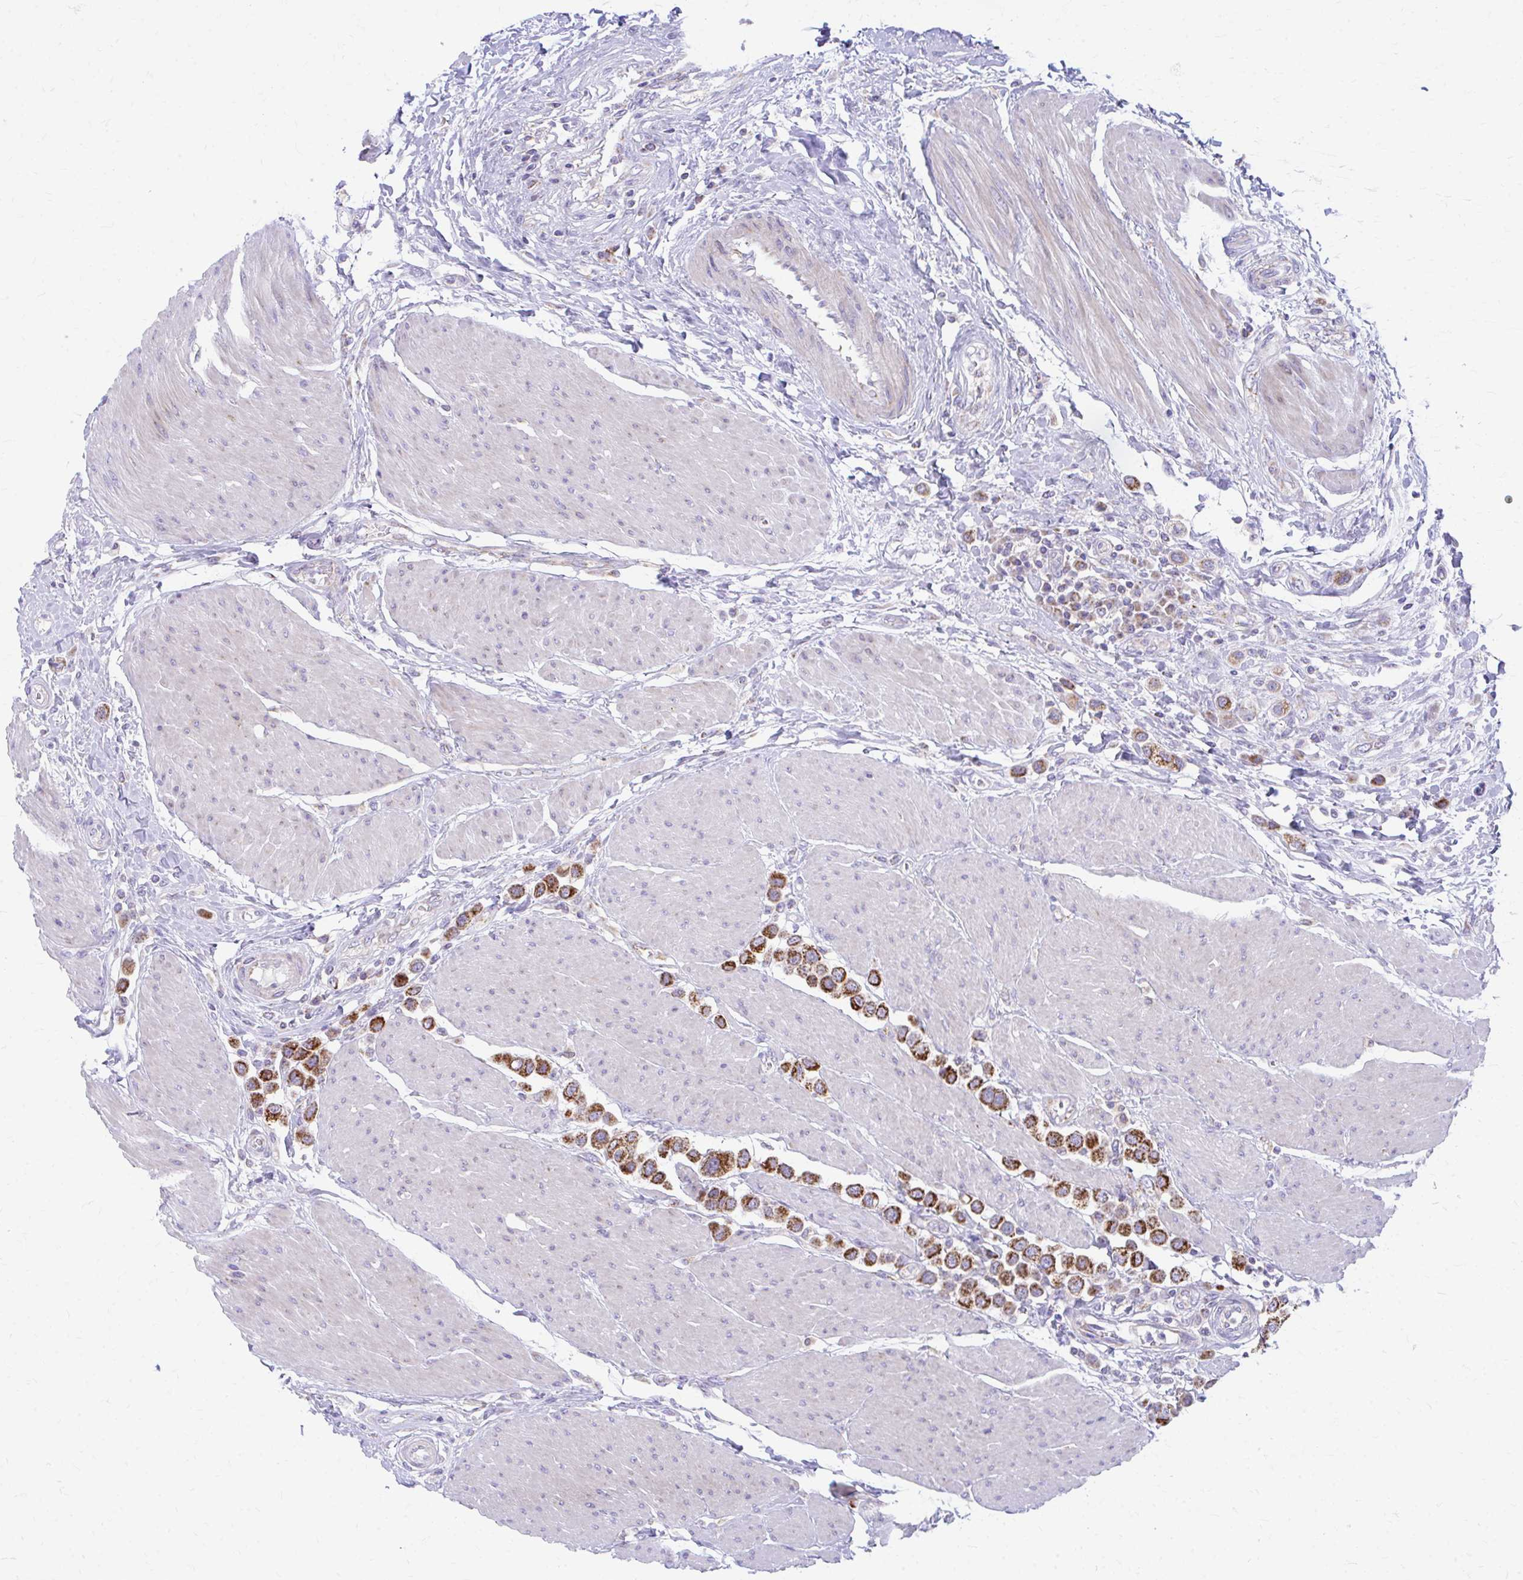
{"staining": {"intensity": "strong", "quantity": ">75%", "location": "cytoplasmic/membranous"}, "tissue": "urothelial cancer", "cell_type": "Tumor cells", "image_type": "cancer", "snomed": [{"axis": "morphology", "description": "Urothelial carcinoma, High grade"}, {"axis": "topography", "description": "Urinary bladder"}], "caption": "IHC photomicrograph of urothelial carcinoma (high-grade) stained for a protein (brown), which demonstrates high levels of strong cytoplasmic/membranous expression in approximately >75% of tumor cells.", "gene": "MRPL19", "patient": {"sex": "male", "age": 50}}